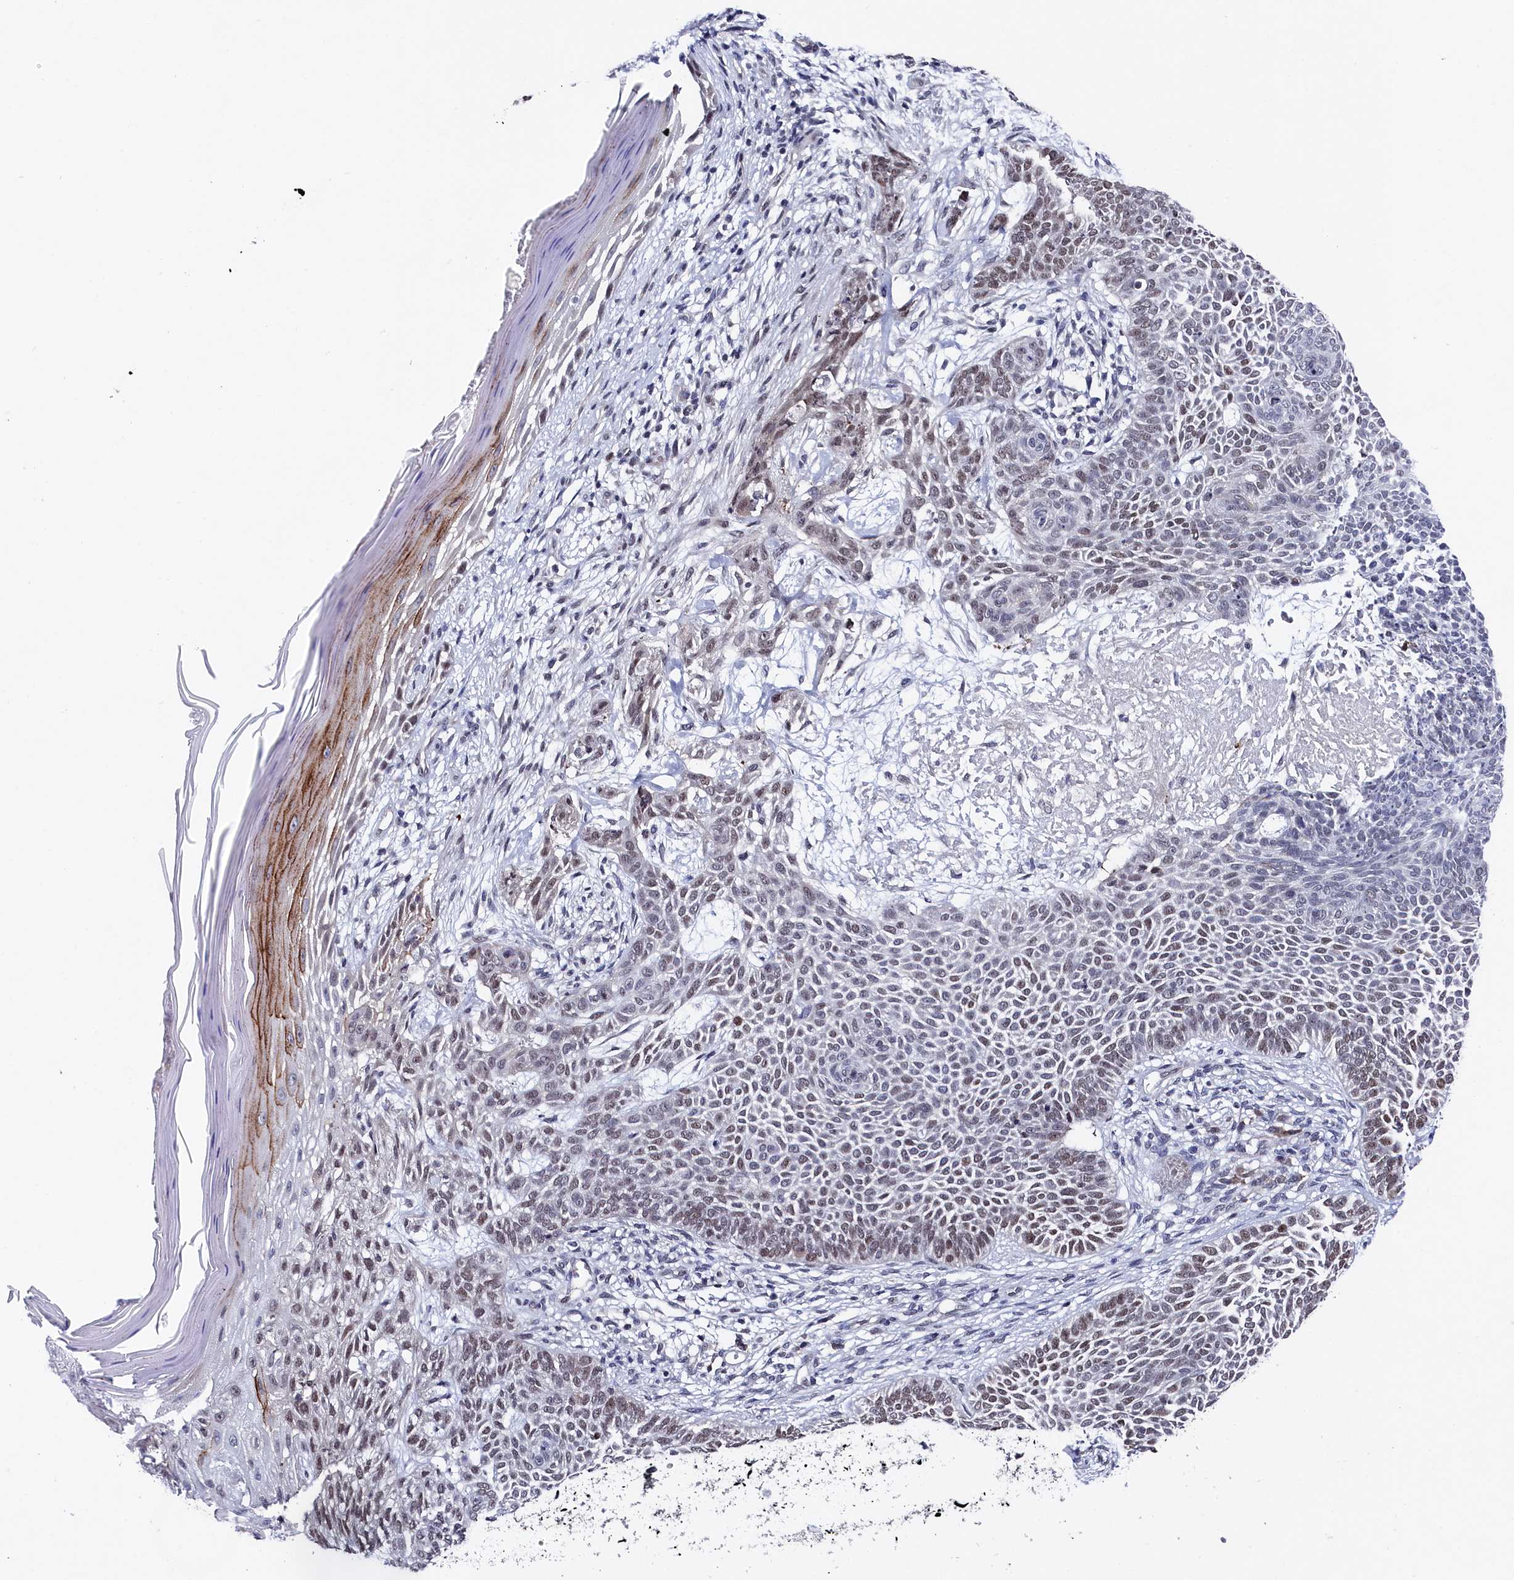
{"staining": {"intensity": "weak", "quantity": "<25%", "location": "nuclear"}, "tissue": "skin cancer", "cell_type": "Tumor cells", "image_type": "cancer", "snomed": [{"axis": "morphology", "description": "Basal cell carcinoma"}, {"axis": "topography", "description": "Skin"}], "caption": "DAB (3,3'-diaminobenzidine) immunohistochemical staining of basal cell carcinoma (skin) shows no significant expression in tumor cells.", "gene": "TIGD4", "patient": {"sex": "male", "age": 85}}